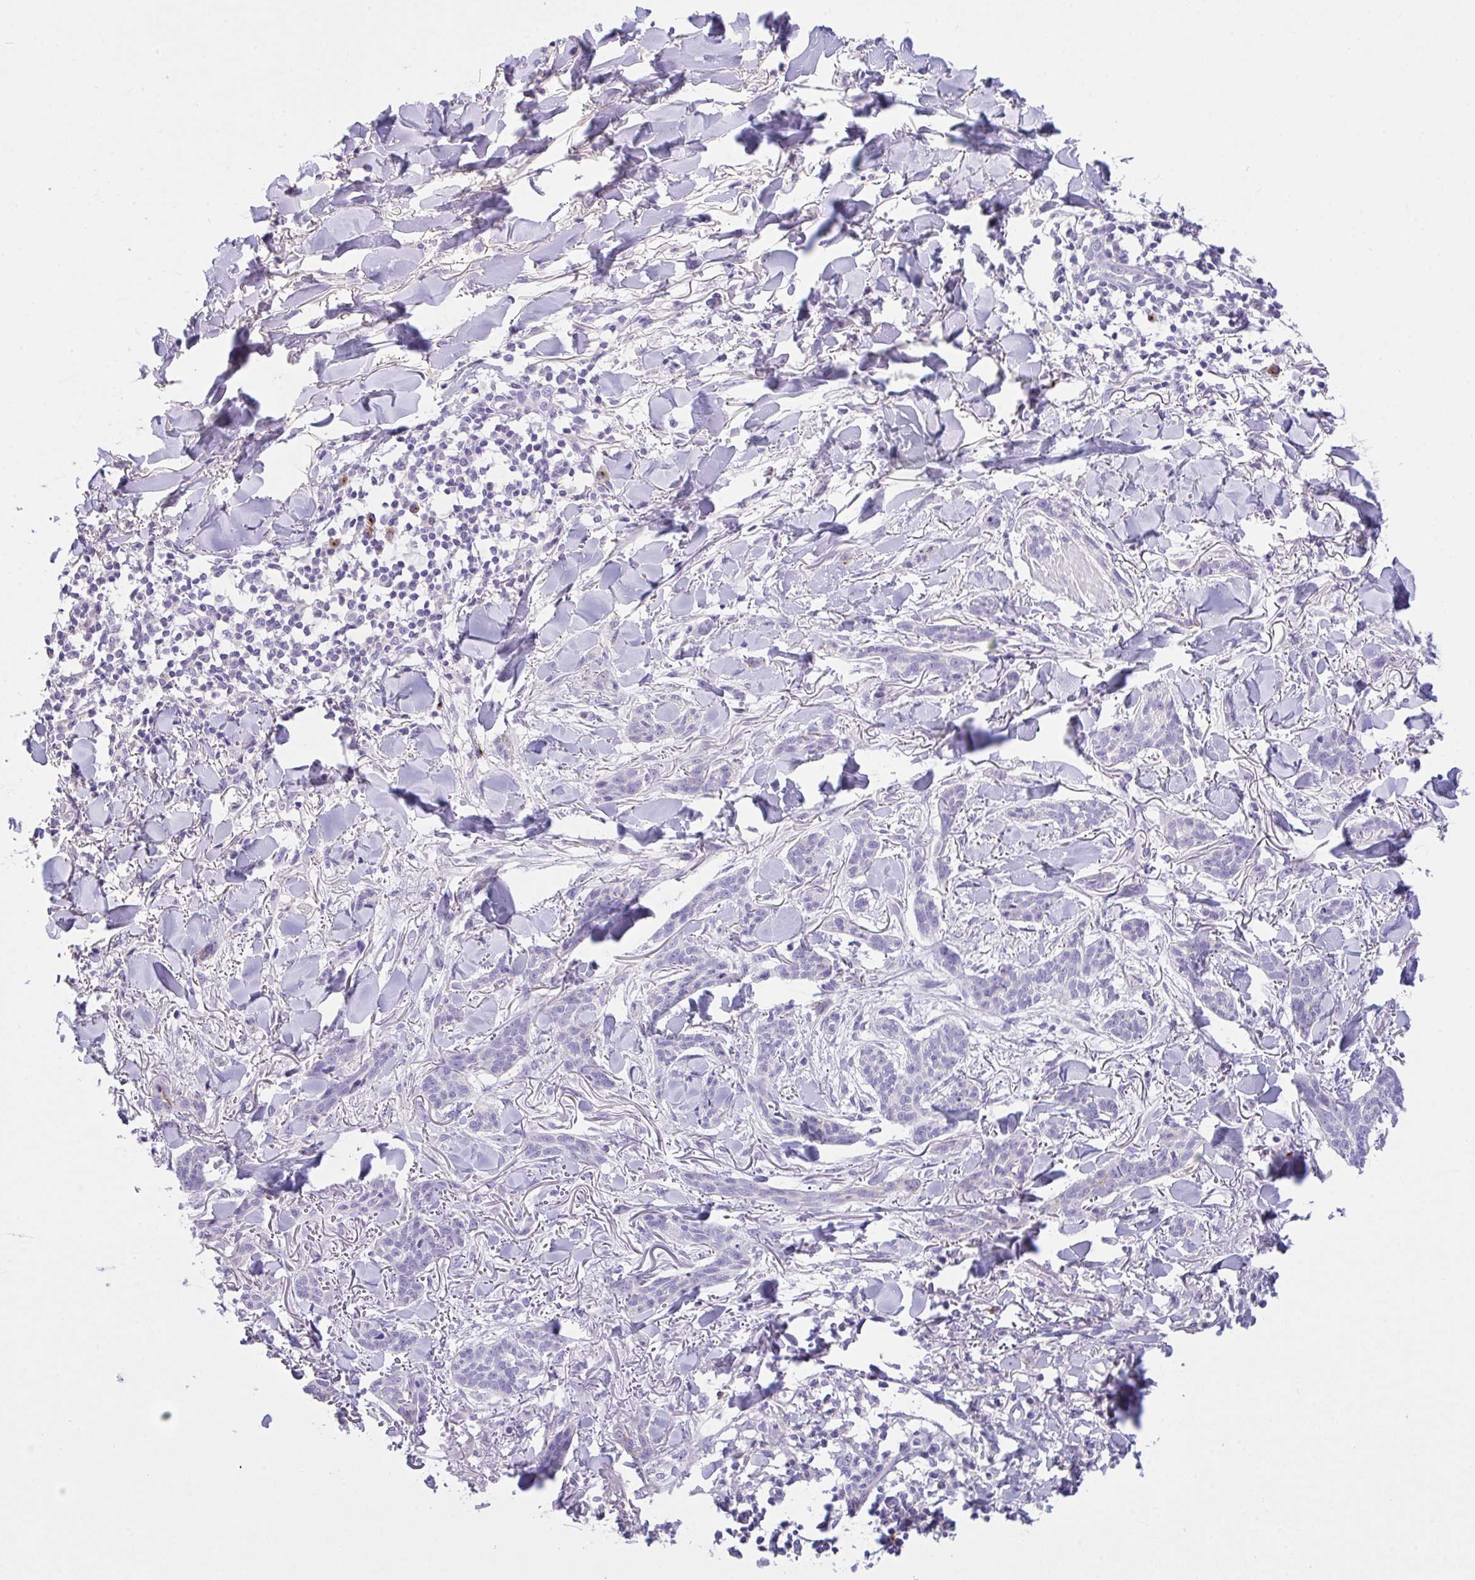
{"staining": {"intensity": "negative", "quantity": "none", "location": "none"}, "tissue": "skin cancer", "cell_type": "Tumor cells", "image_type": "cancer", "snomed": [{"axis": "morphology", "description": "Basal cell carcinoma"}, {"axis": "topography", "description": "Skin"}], "caption": "Photomicrograph shows no protein positivity in tumor cells of basal cell carcinoma (skin) tissue.", "gene": "FBXL20", "patient": {"sex": "male", "age": 52}}